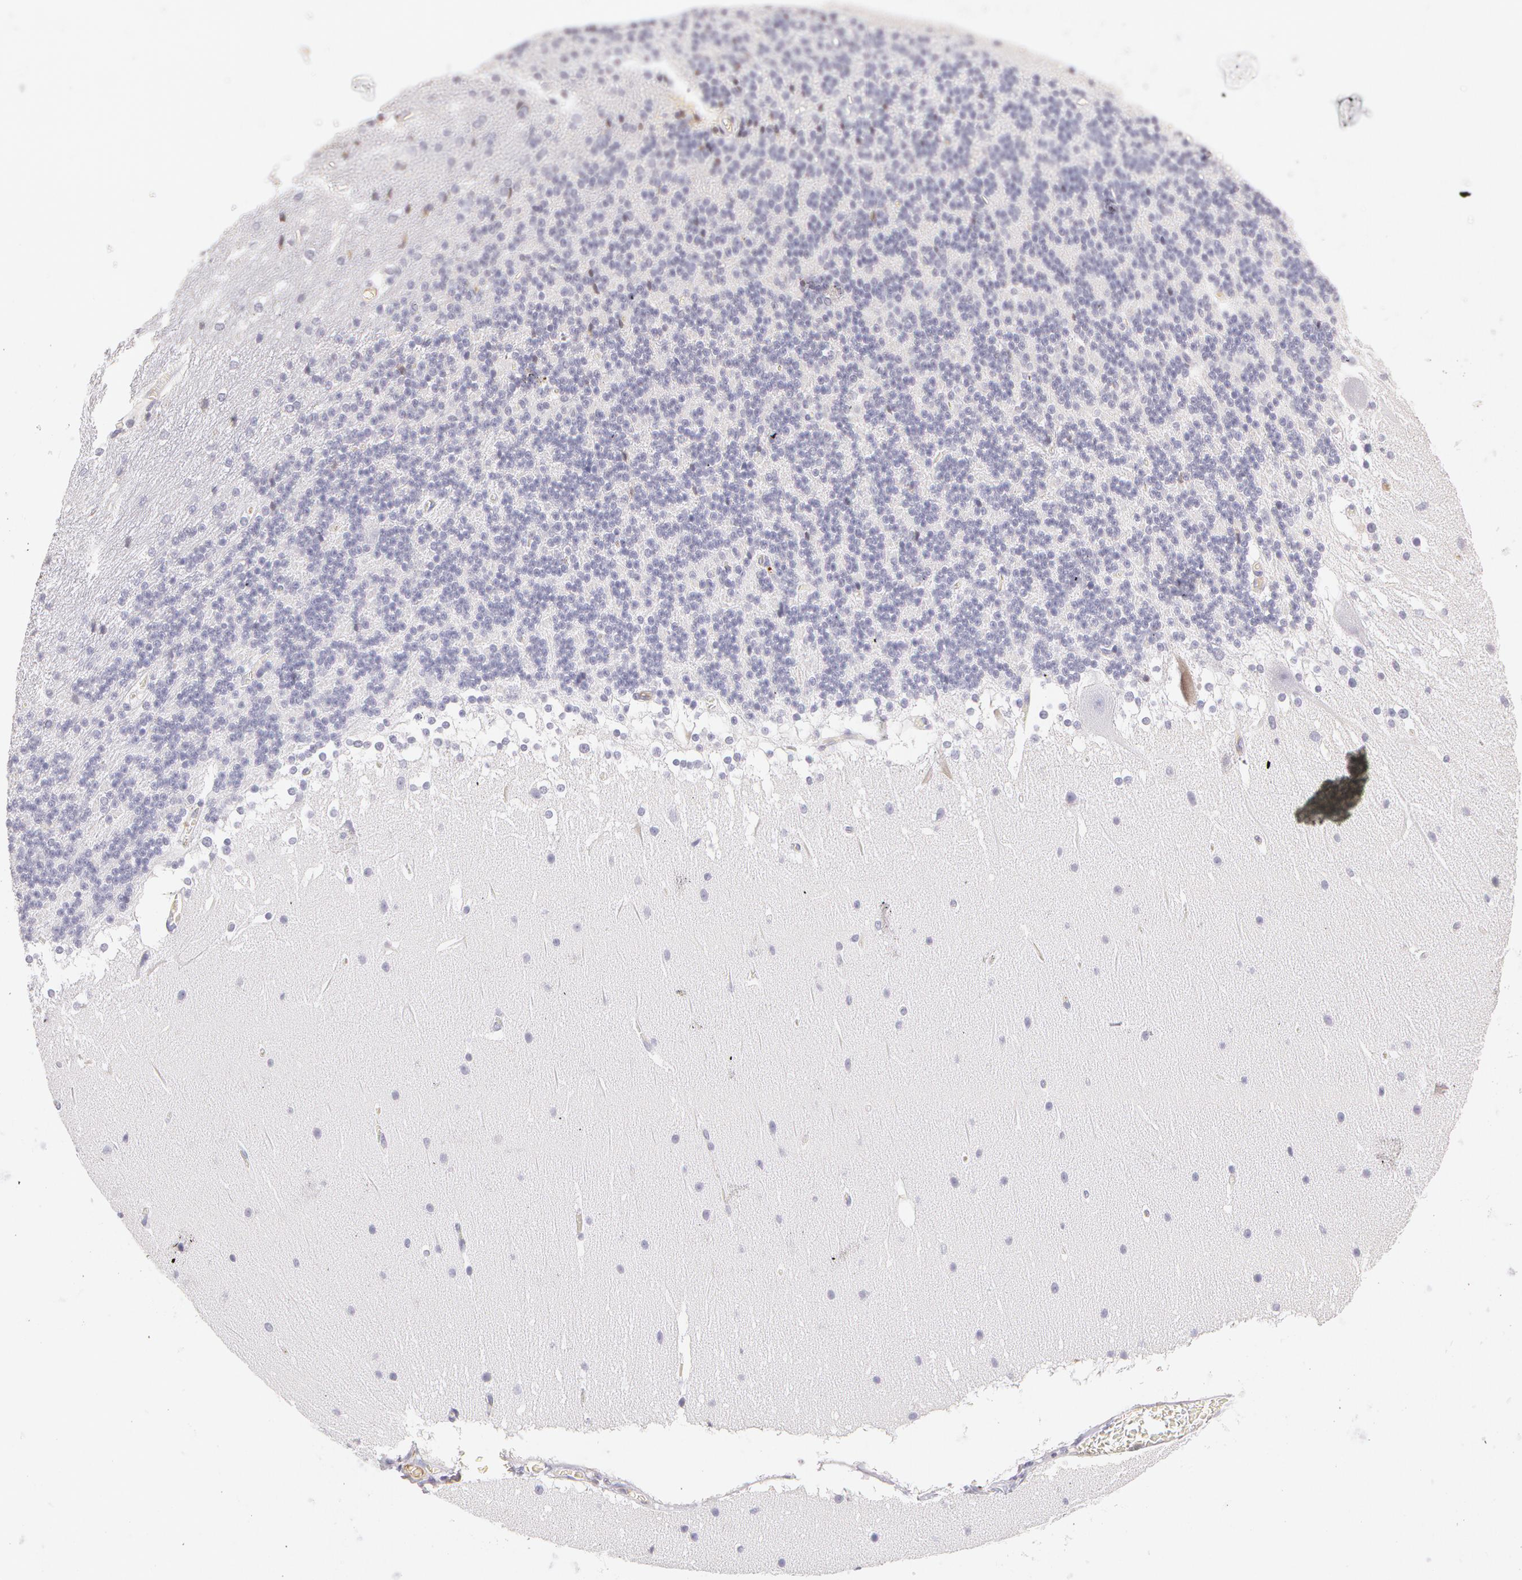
{"staining": {"intensity": "negative", "quantity": "none", "location": "none"}, "tissue": "cerebellum", "cell_type": "Cells in granular layer", "image_type": "normal", "snomed": [{"axis": "morphology", "description": "Normal tissue, NOS"}, {"axis": "topography", "description": "Cerebellum"}], "caption": "Cells in granular layer are negative for brown protein staining in benign cerebellum. Brightfield microscopy of IHC stained with DAB (brown) and hematoxylin (blue), captured at high magnification.", "gene": "AHSG", "patient": {"sex": "female", "age": 19}}